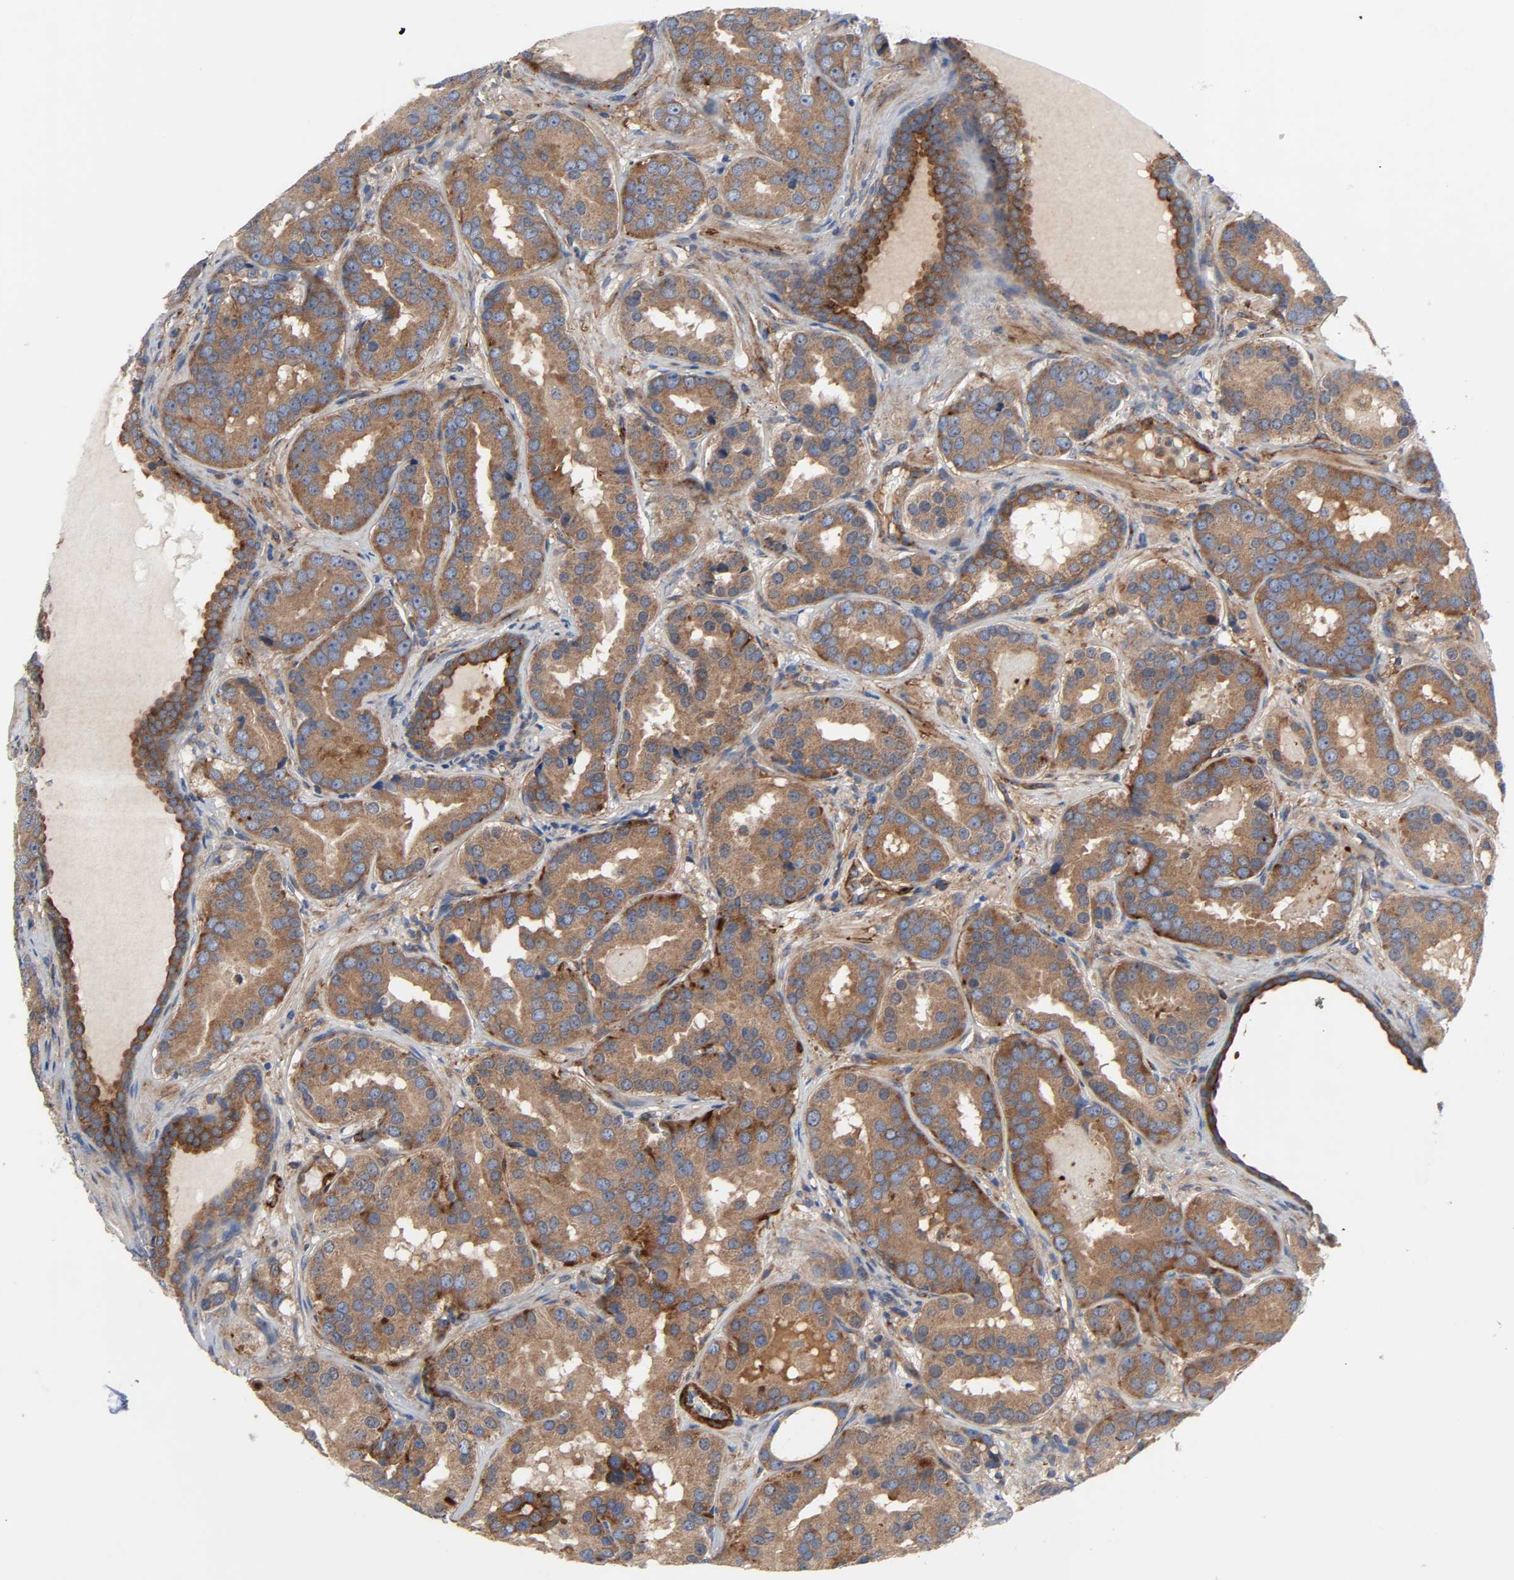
{"staining": {"intensity": "moderate", "quantity": ">75%", "location": "cytoplasmic/membranous"}, "tissue": "prostate cancer", "cell_type": "Tumor cells", "image_type": "cancer", "snomed": [{"axis": "morphology", "description": "Adenocarcinoma, Low grade"}, {"axis": "topography", "description": "Prostate"}], "caption": "Immunohistochemical staining of human prostate low-grade adenocarcinoma demonstrates medium levels of moderate cytoplasmic/membranous positivity in about >75% of tumor cells.", "gene": "ARHGAP1", "patient": {"sex": "male", "age": 59}}